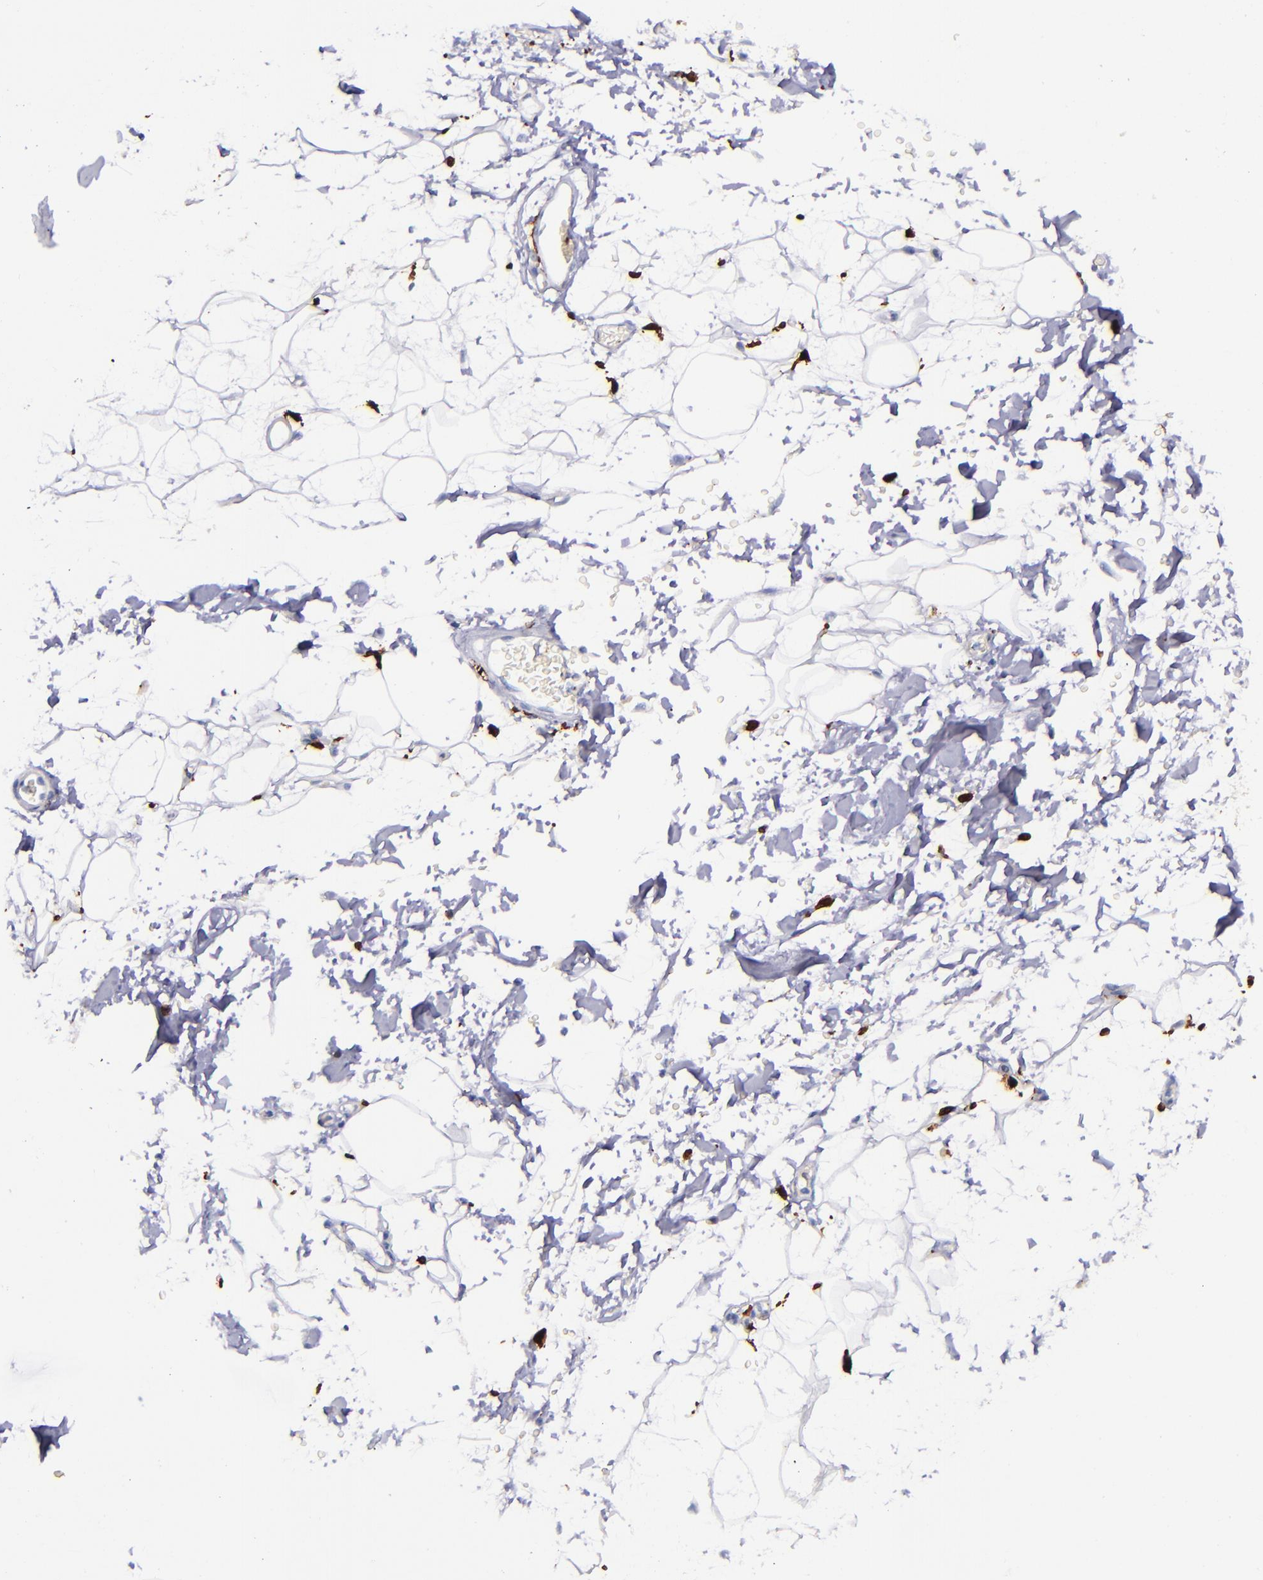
{"staining": {"intensity": "weak", "quantity": "25%-75%", "location": "cytoplasmic/membranous"}, "tissue": "adipose tissue", "cell_type": "Adipocytes", "image_type": "normal", "snomed": [{"axis": "morphology", "description": "Normal tissue, NOS"}, {"axis": "topography", "description": "Soft tissue"}], "caption": "Normal adipose tissue reveals weak cytoplasmic/membranous expression in approximately 25%-75% of adipocytes The protein of interest is stained brown, and the nuclei are stained in blue (DAB (3,3'-diaminobenzidine) IHC with brightfield microscopy, high magnification)..", "gene": "F13A1", "patient": {"sex": "male", "age": 72}}